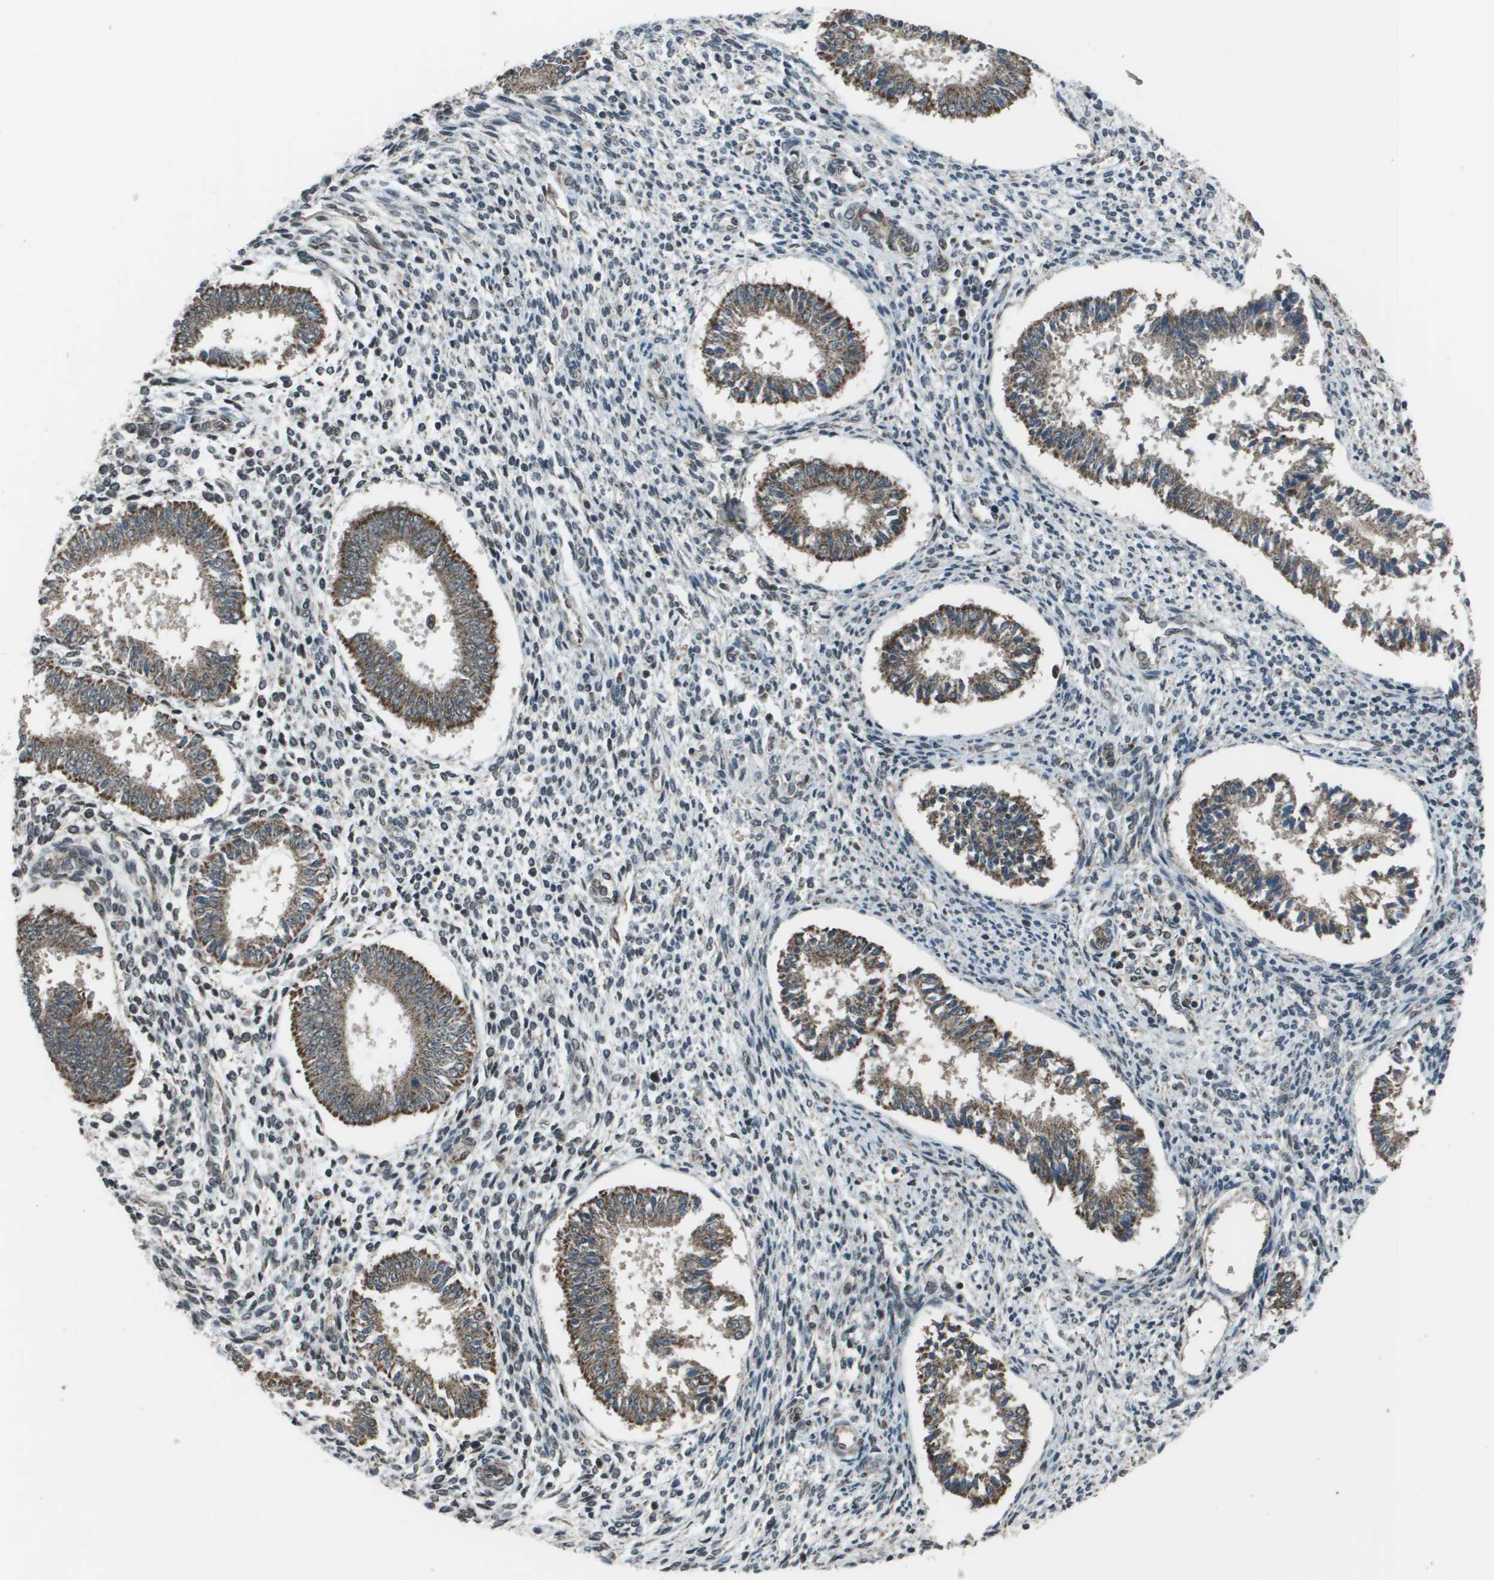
{"staining": {"intensity": "weak", "quantity": "25%-75%", "location": "cytoplasmic/membranous"}, "tissue": "endometrium", "cell_type": "Cells in endometrial stroma", "image_type": "normal", "snomed": [{"axis": "morphology", "description": "Normal tissue, NOS"}, {"axis": "topography", "description": "Endometrium"}], "caption": "Immunohistochemical staining of unremarkable endometrium reveals 25%-75% levels of weak cytoplasmic/membranous protein staining in approximately 25%-75% of cells in endometrial stroma.", "gene": "PPFIA1", "patient": {"sex": "female", "age": 35}}